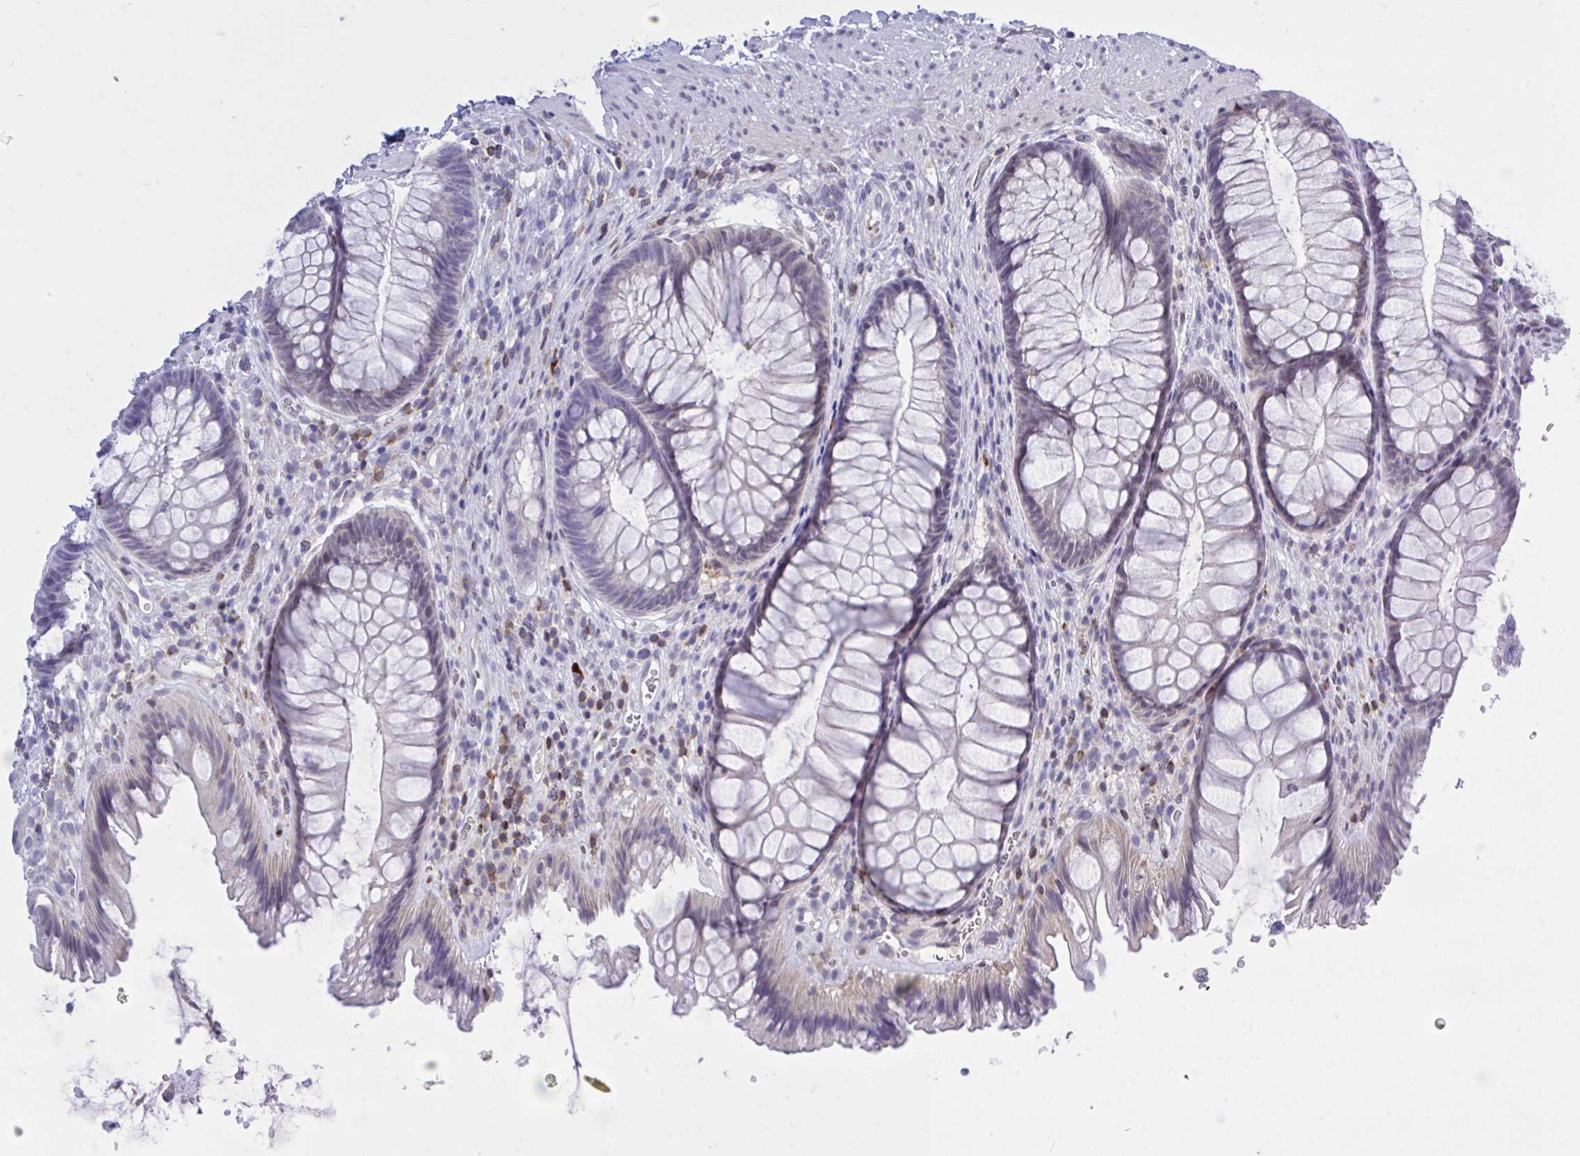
{"staining": {"intensity": "weak", "quantity": "<25%", "location": "cytoplasmic/membranous"}, "tissue": "rectum", "cell_type": "Glandular cells", "image_type": "normal", "snomed": [{"axis": "morphology", "description": "Normal tissue, NOS"}, {"axis": "topography", "description": "Rectum"}], "caption": "This image is of benign rectum stained with IHC to label a protein in brown with the nuclei are counter-stained blue. There is no staining in glandular cells.", "gene": "CXCL8", "patient": {"sex": "male", "age": 53}}